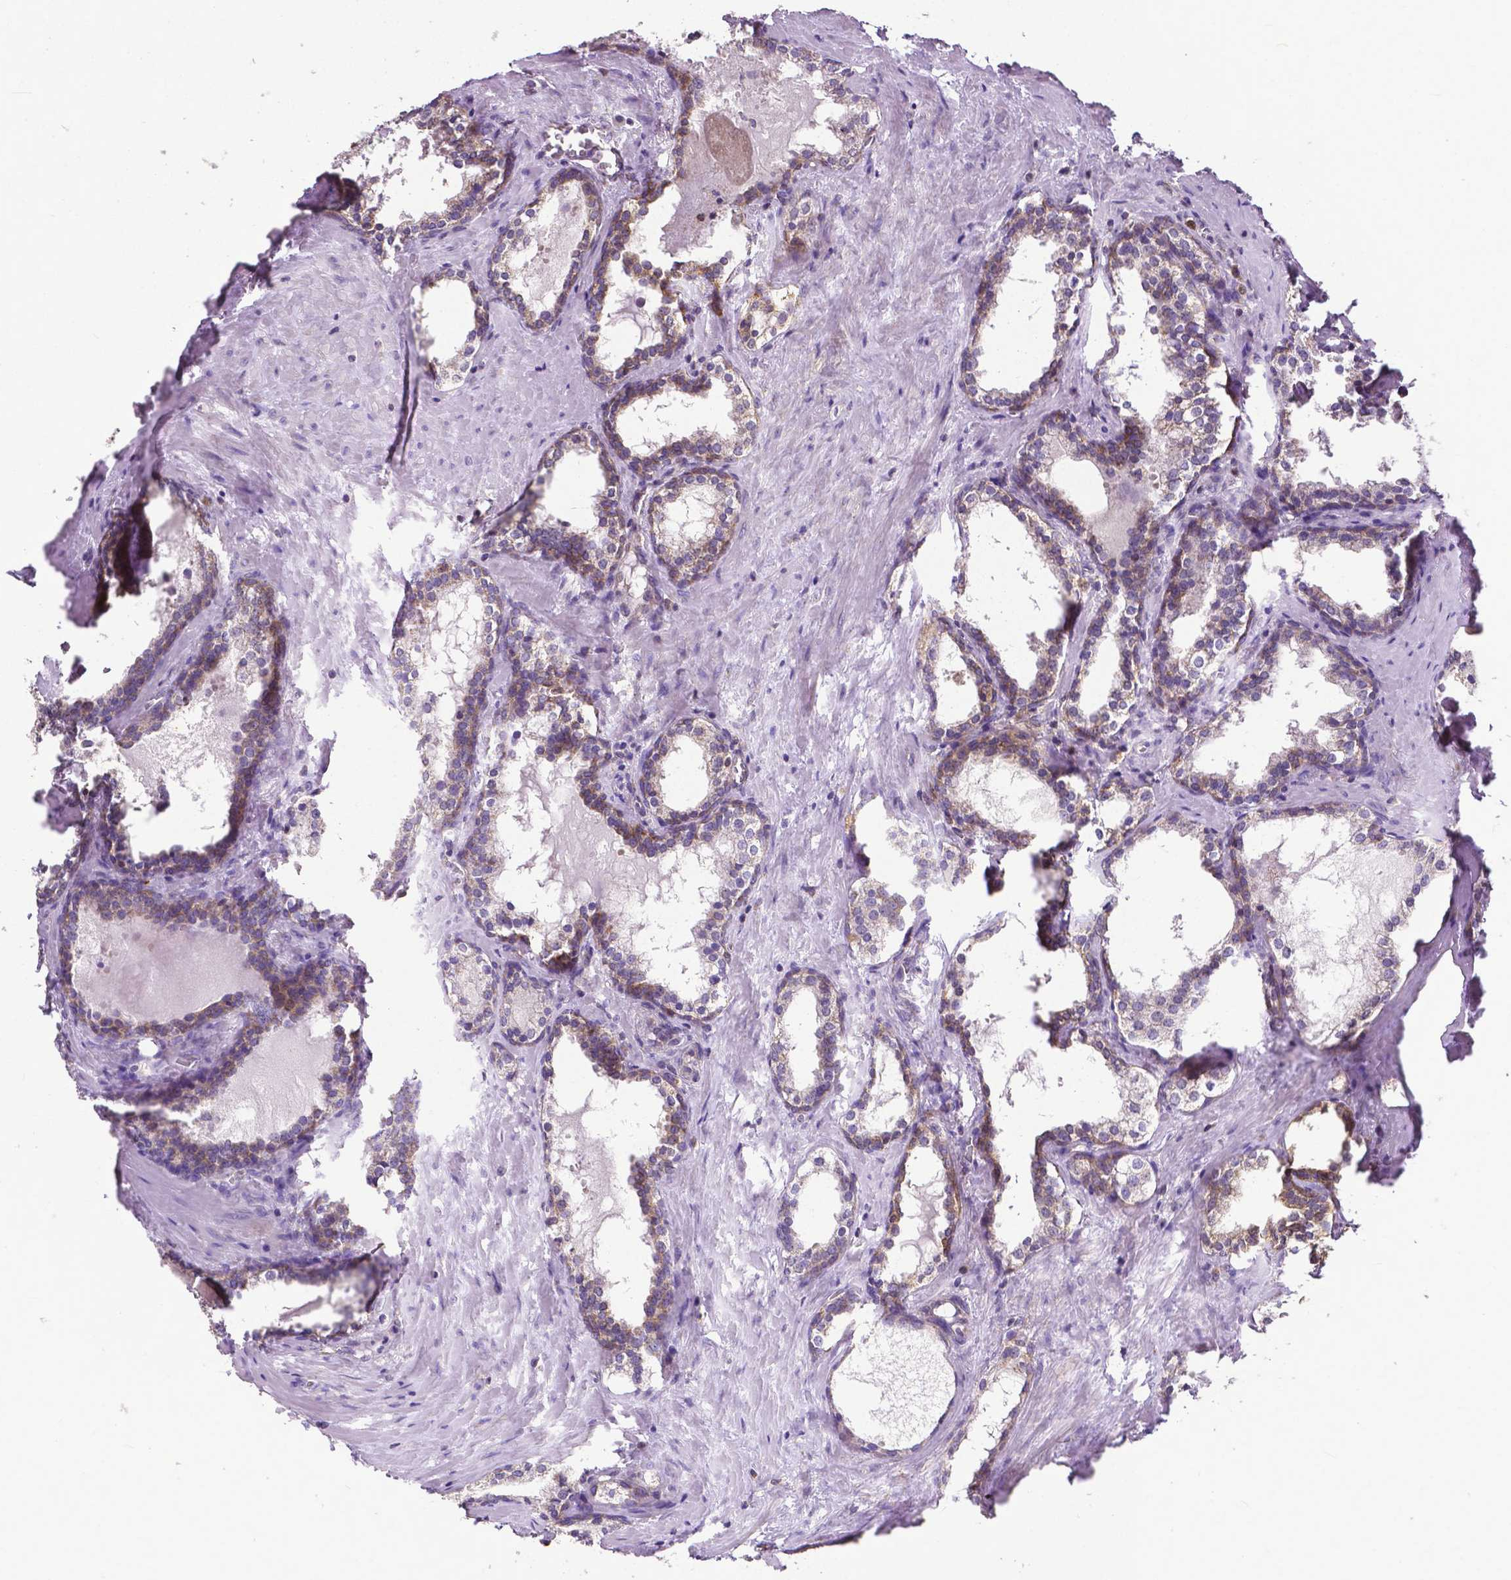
{"staining": {"intensity": "moderate", "quantity": ">75%", "location": "cytoplasmic/membranous"}, "tissue": "prostate cancer", "cell_type": "Tumor cells", "image_type": "cancer", "snomed": [{"axis": "morphology", "description": "Adenocarcinoma, NOS"}, {"axis": "topography", "description": "Prostate and seminal vesicle, NOS"}], "caption": "Prostate cancer (adenocarcinoma) stained for a protein (brown) exhibits moderate cytoplasmic/membranous positive positivity in approximately >75% of tumor cells.", "gene": "MCL1", "patient": {"sex": "male", "age": 63}}